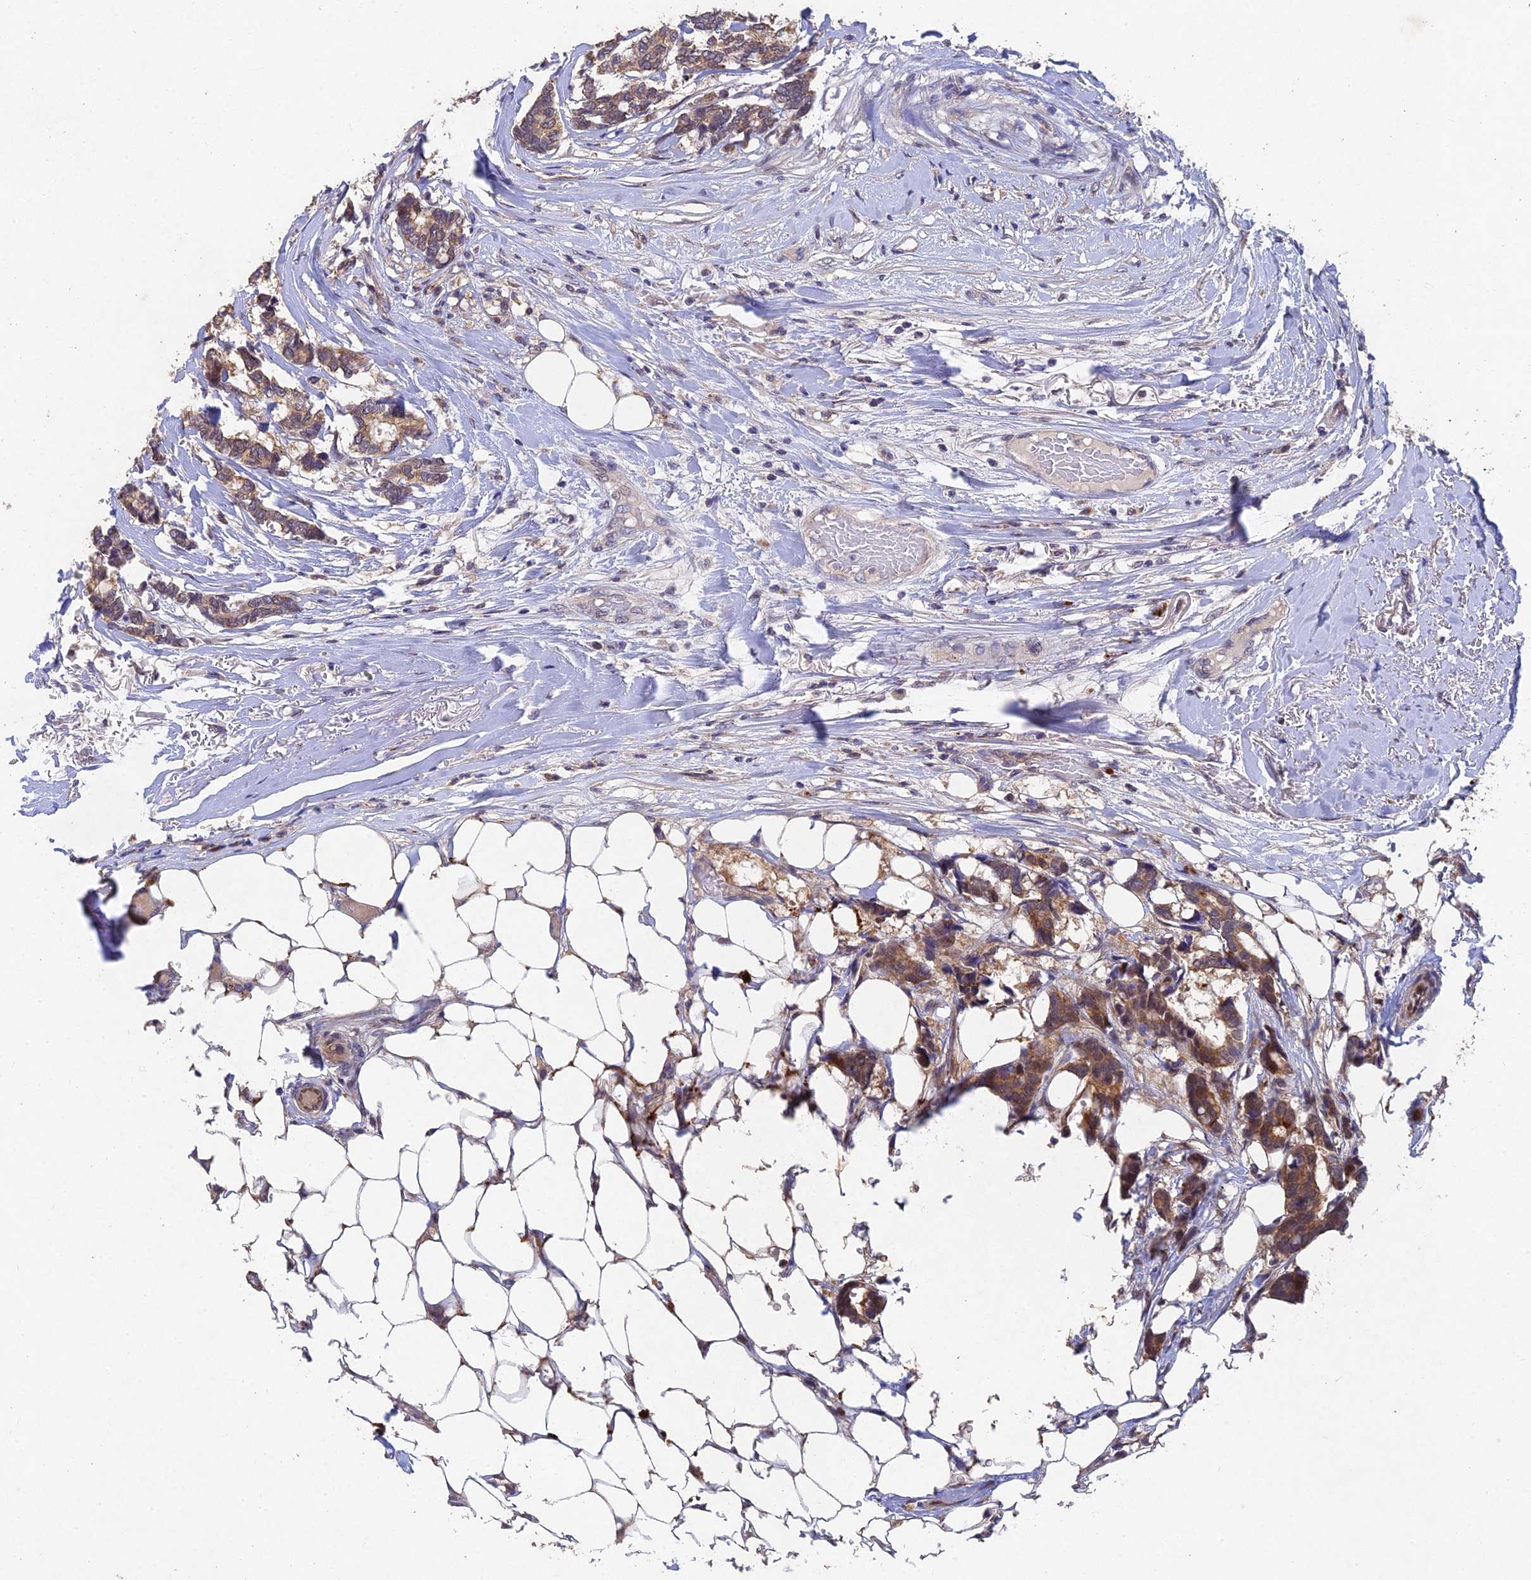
{"staining": {"intensity": "moderate", "quantity": "25%-75%", "location": "cytoplasmic/membranous"}, "tissue": "breast cancer", "cell_type": "Tumor cells", "image_type": "cancer", "snomed": [{"axis": "morphology", "description": "Duct carcinoma"}, {"axis": "topography", "description": "Breast"}], "caption": "High-magnification brightfield microscopy of breast infiltrating ductal carcinoma stained with DAB (3,3'-diaminobenzidine) (brown) and counterstained with hematoxylin (blue). tumor cells exhibit moderate cytoplasmic/membranous expression is present in approximately25%-75% of cells.", "gene": "NSMCE1", "patient": {"sex": "female", "age": 87}}